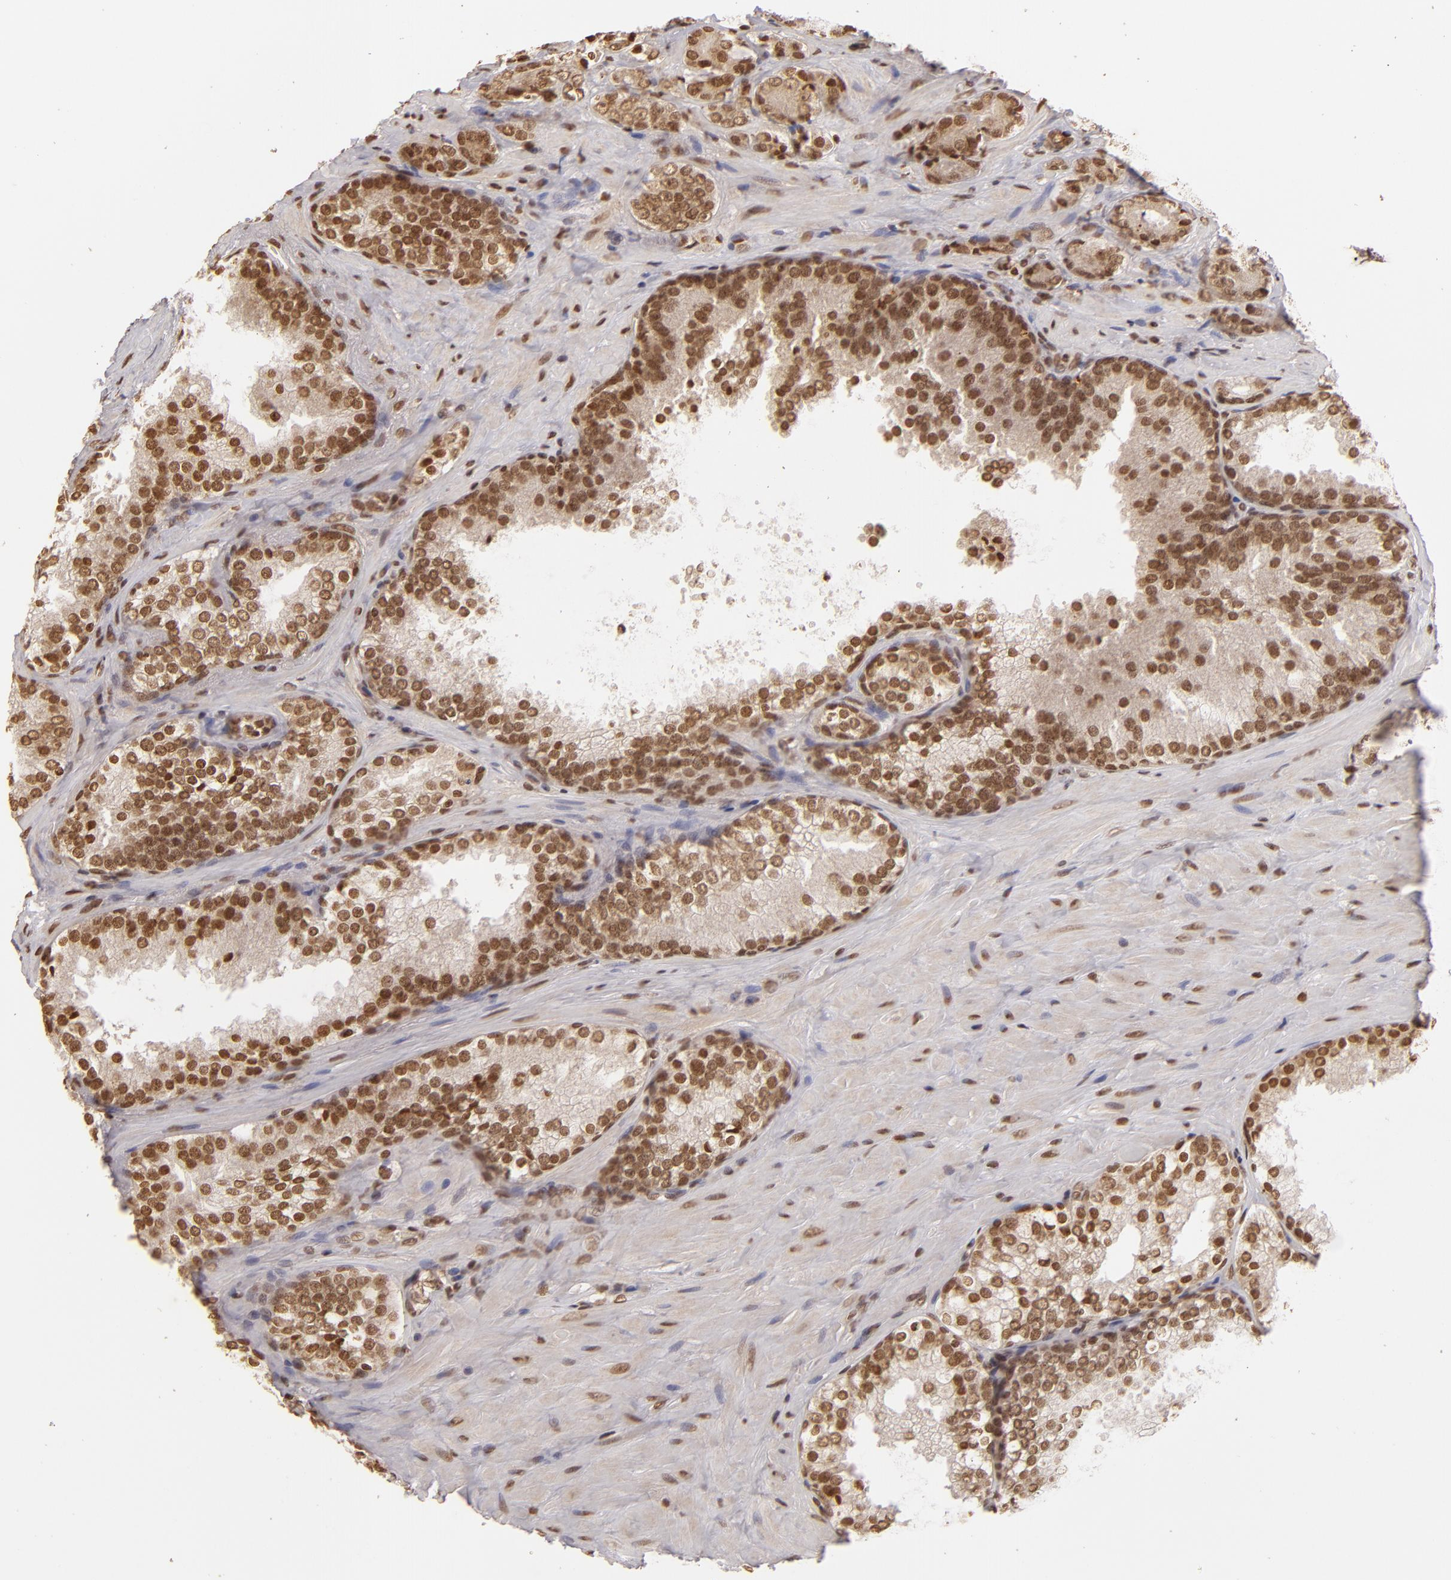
{"staining": {"intensity": "strong", "quantity": ">75%", "location": "nuclear"}, "tissue": "prostate cancer", "cell_type": "Tumor cells", "image_type": "cancer", "snomed": [{"axis": "morphology", "description": "Adenocarcinoma, High grade"}, {"axis": "topography", "description": "Prostate"}], "caption": "Protein expression analysis of adenocarcinoma (high-grade) (prostate) reveals strong nuclear staining in about >75% of tumor cells. (Brightfield microscopy of DAB IHC at high magnification).", "gene": "CUL3", "patient": {"sex": "male", "age": 70}}